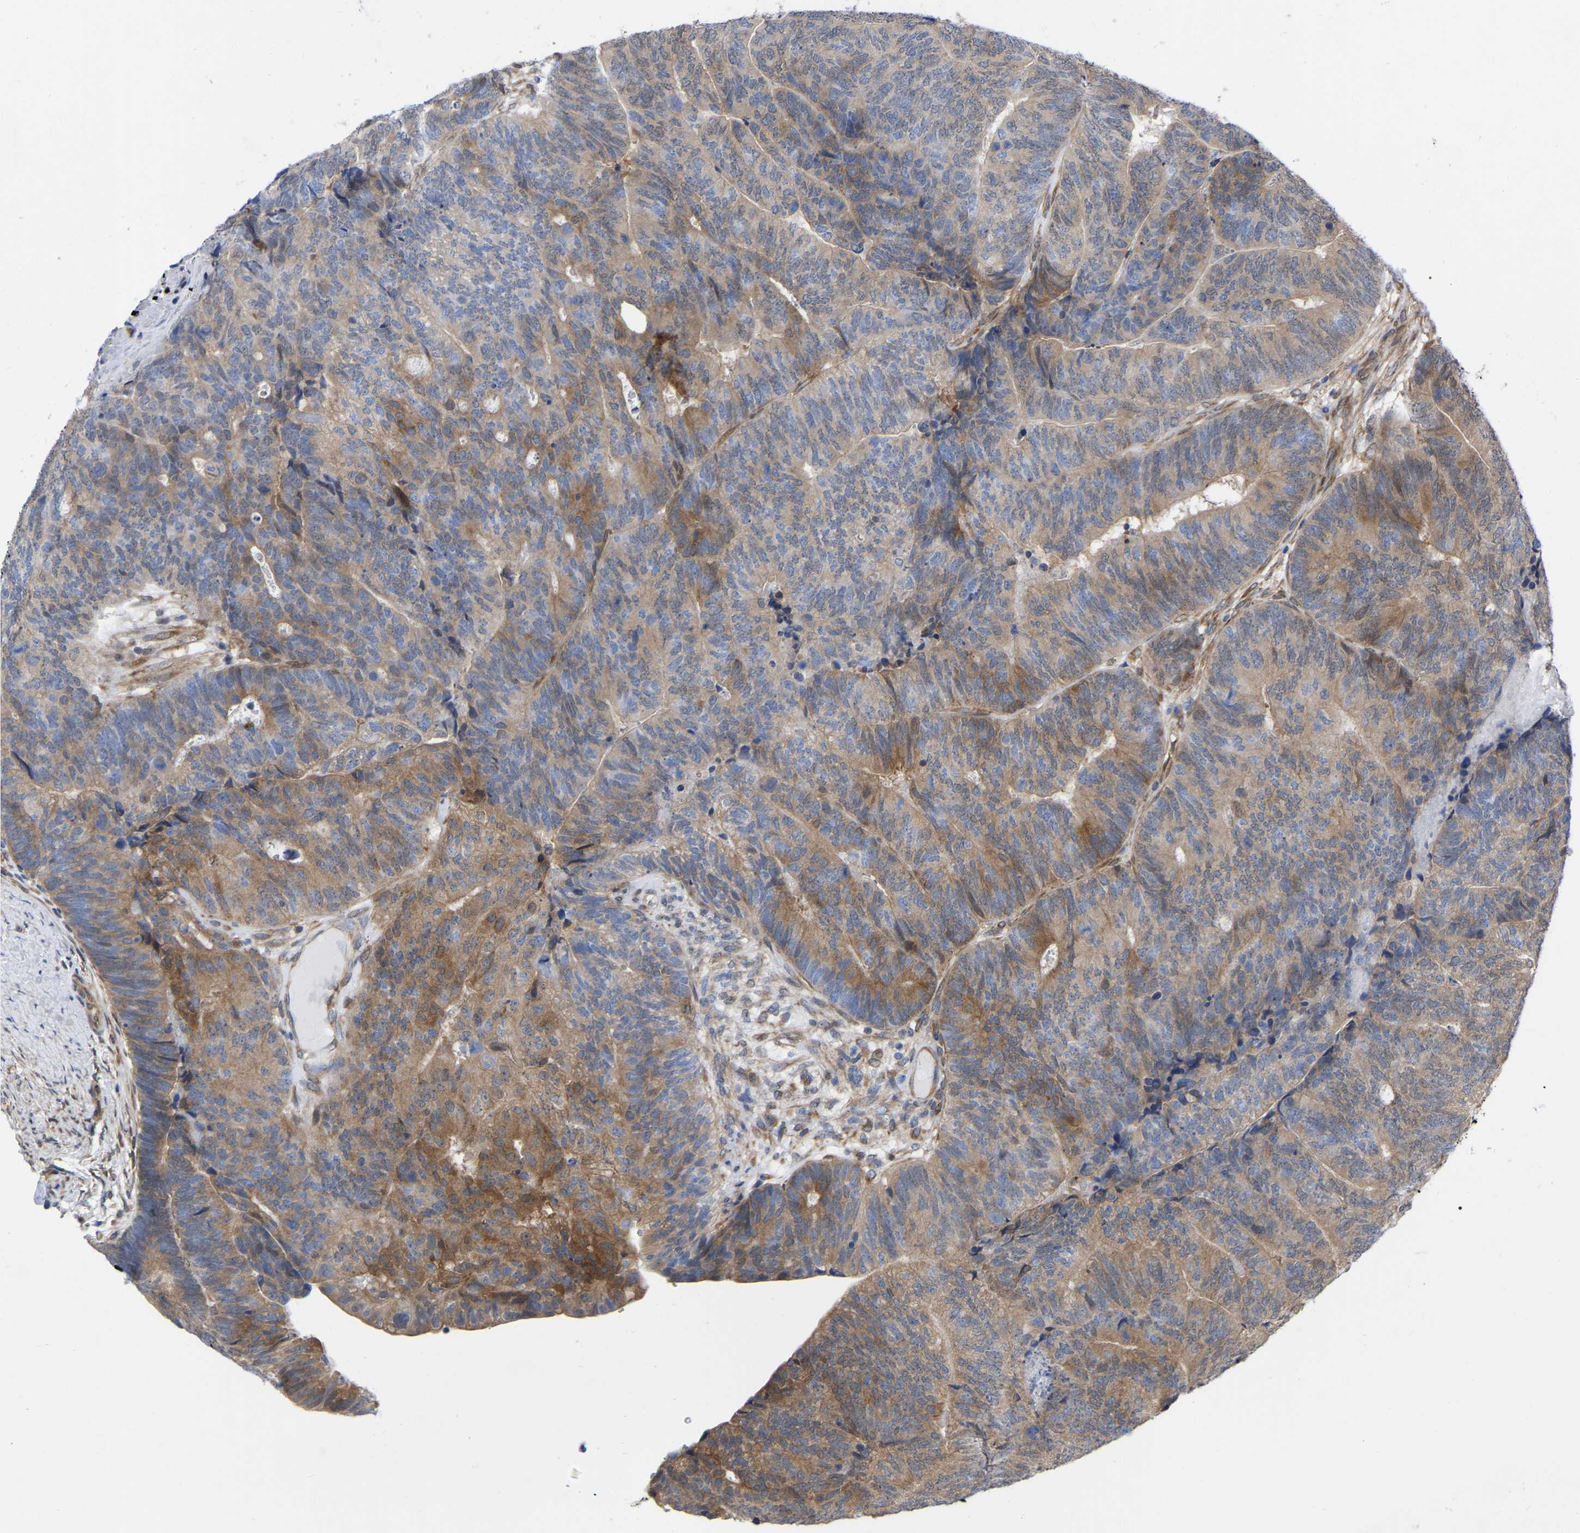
{"staining": {"intensity": "strong", "quantity": ">75%", "location": "cytoplasmic/membranous,nuclear"}, "tissue": "colorectal cancer", "cell_type": "Tumor cells", "image_type": "cancer", "snomed": [{"axis": "morphology", "description": "Normal tissue, NOS"}, {"axis": "morphology", "description": "Adenocarcinoma, NOS"}, {"axis": "topography", "description": "Rectum"}], "caption": "Colorectal cancer (adenocarcinoma) was stained to show a protein in brown. There is high levels of strong cytoplasmic/membranous and nuclear expression in approximately >75% of tumor cells.", "gene": "UBE4B", "patient": {"sex": "female", "age": 66}}